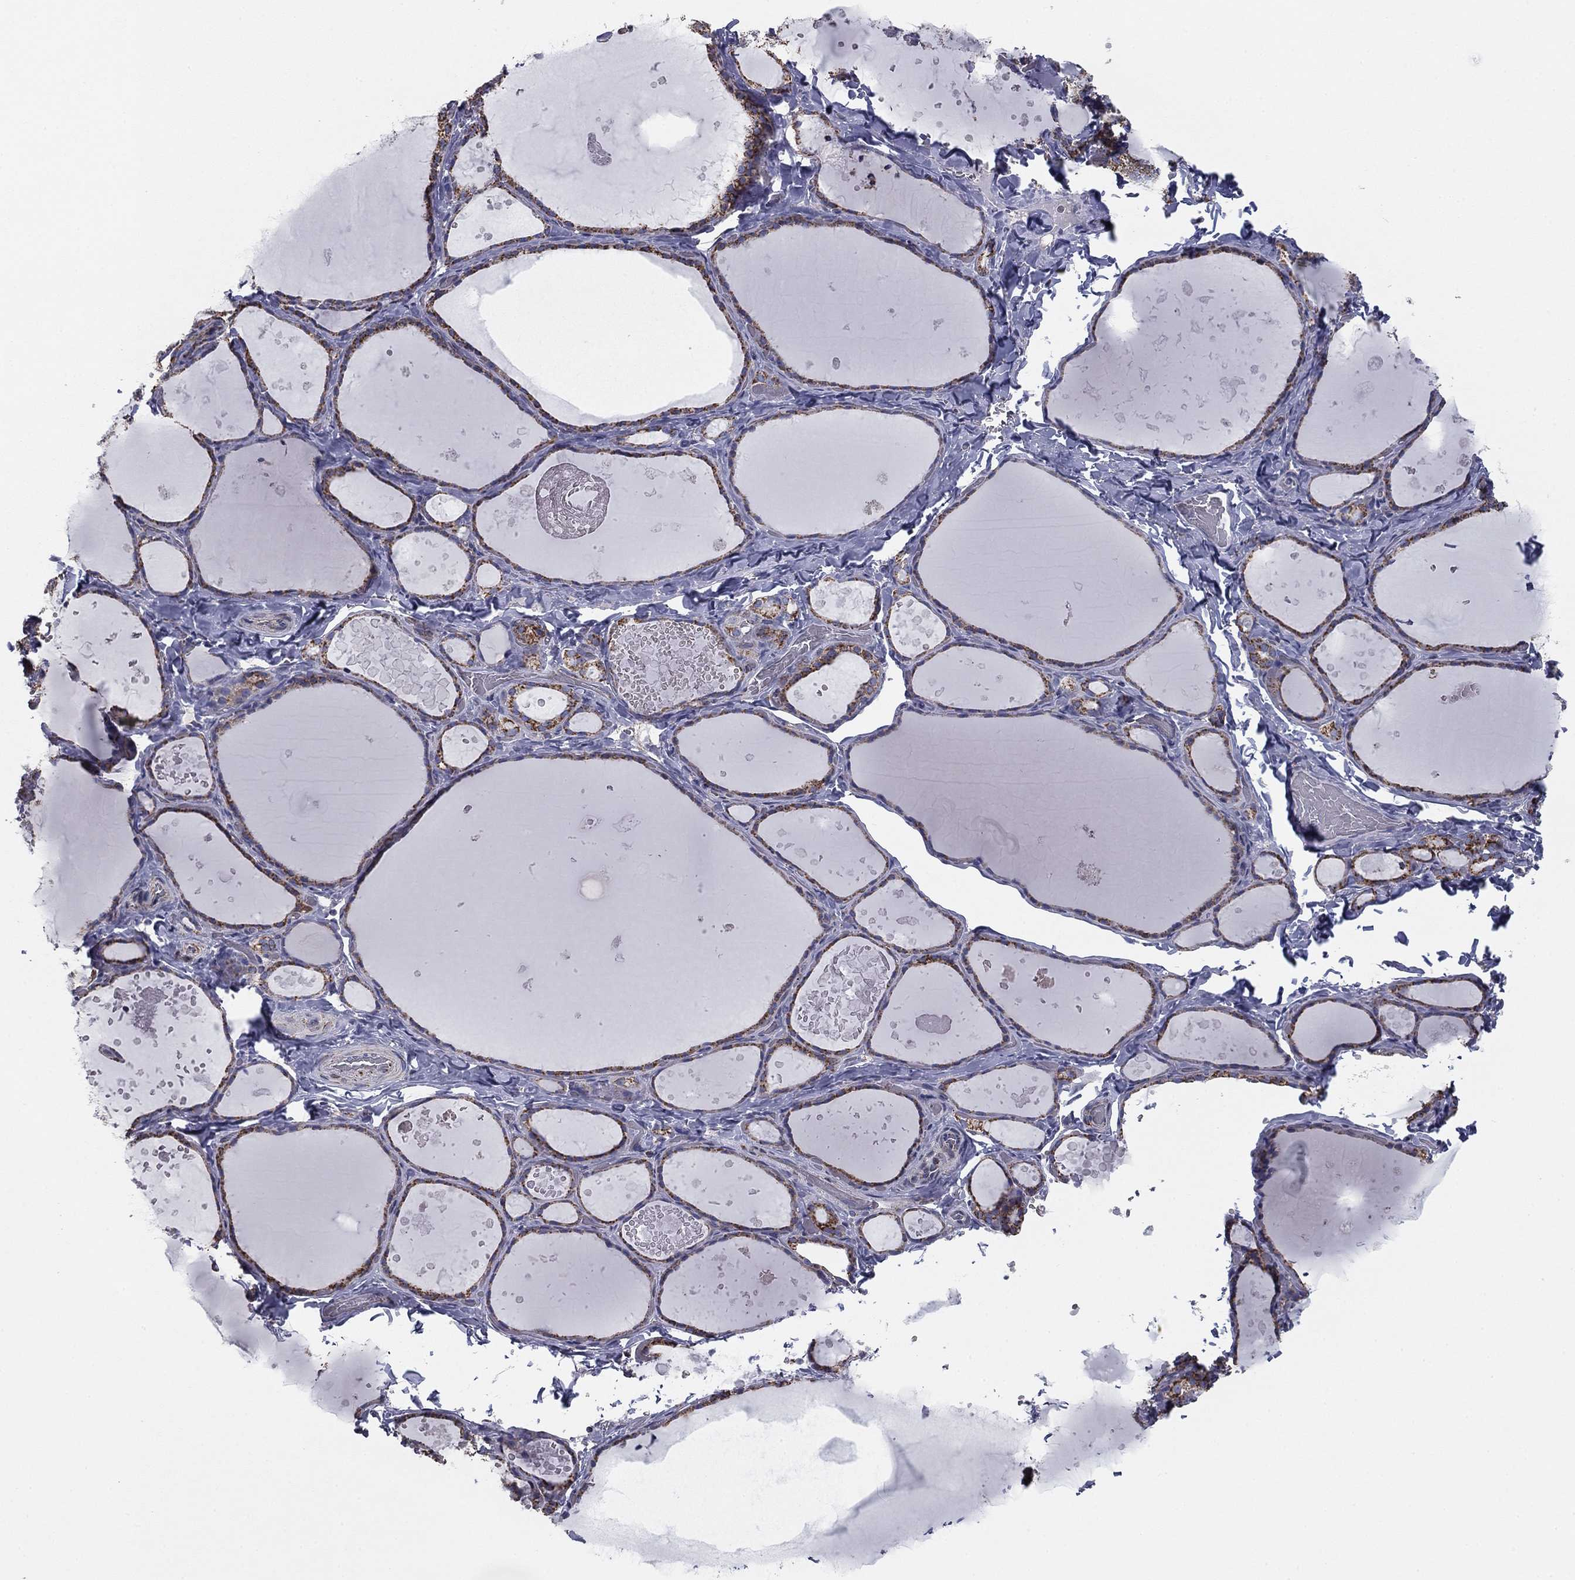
{"staining": {"intensity": "moderate", "quantity": ">75%", "location": "cytoplasmic/membranous"}, "tissue": "thyroid gland", "cell_type": "Glandular cells", "image_type": "normal", "snomed": [{"axis": "morphology", "description": "Normal tissue, NOS"}, {"axis": "topography", "description": "Thyroid gland"}], "caption": "Moderate cytoplasmic/membranous expression is present in about >75% of glandular cells in normal thyroid gland. The staining is performed using DAB (3,3'-diaminobenzidine) brown chromogen to label protein expression. The nuclei are counter-stained blue using hematoxylin.", "gene": "NDUFV1", "patient": {"sex": "female", "age": 56}}